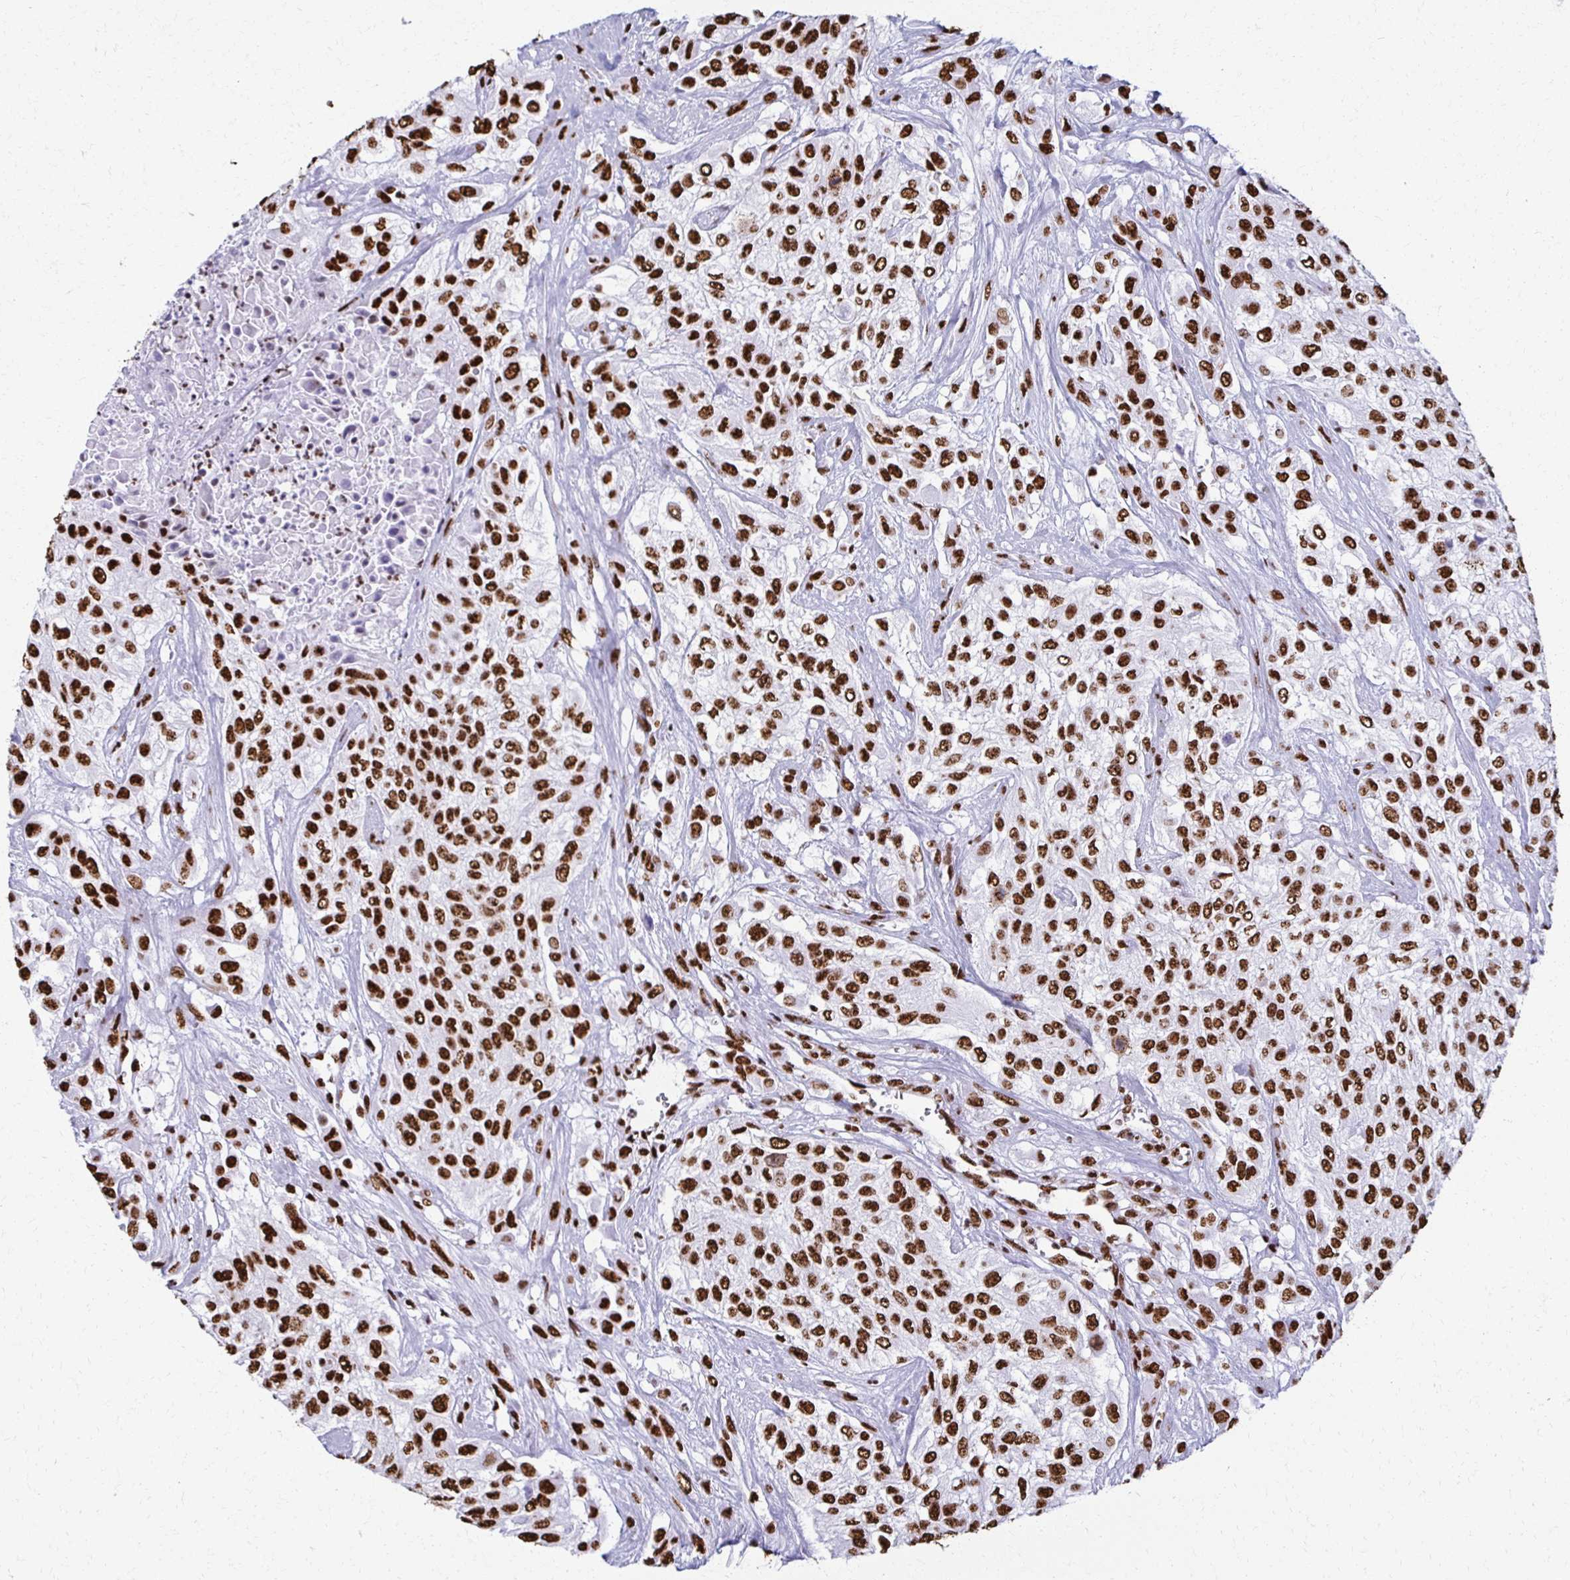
{"staining": {"intensity": "strong", "quantity": ">75%", "location": "nuclear"}, "tissue": "urothelial cancer", "cell_type": "Tumor cells", "image_type": "cancer", "snomed": [{"axis": "morphology", "description": "Urothelial carcinoma, High grade"}, {"axis": "topography", "description": "Urinary bladder"}], "caption": "IHC image of human urothelial carcinoma (high-grade) stained for a protein (brown), which reveals high levels of strong nuclear positivity in about >75% of tumor cells.", "gene": "NONO", "patient": {"sex": "male", "age": 57}}